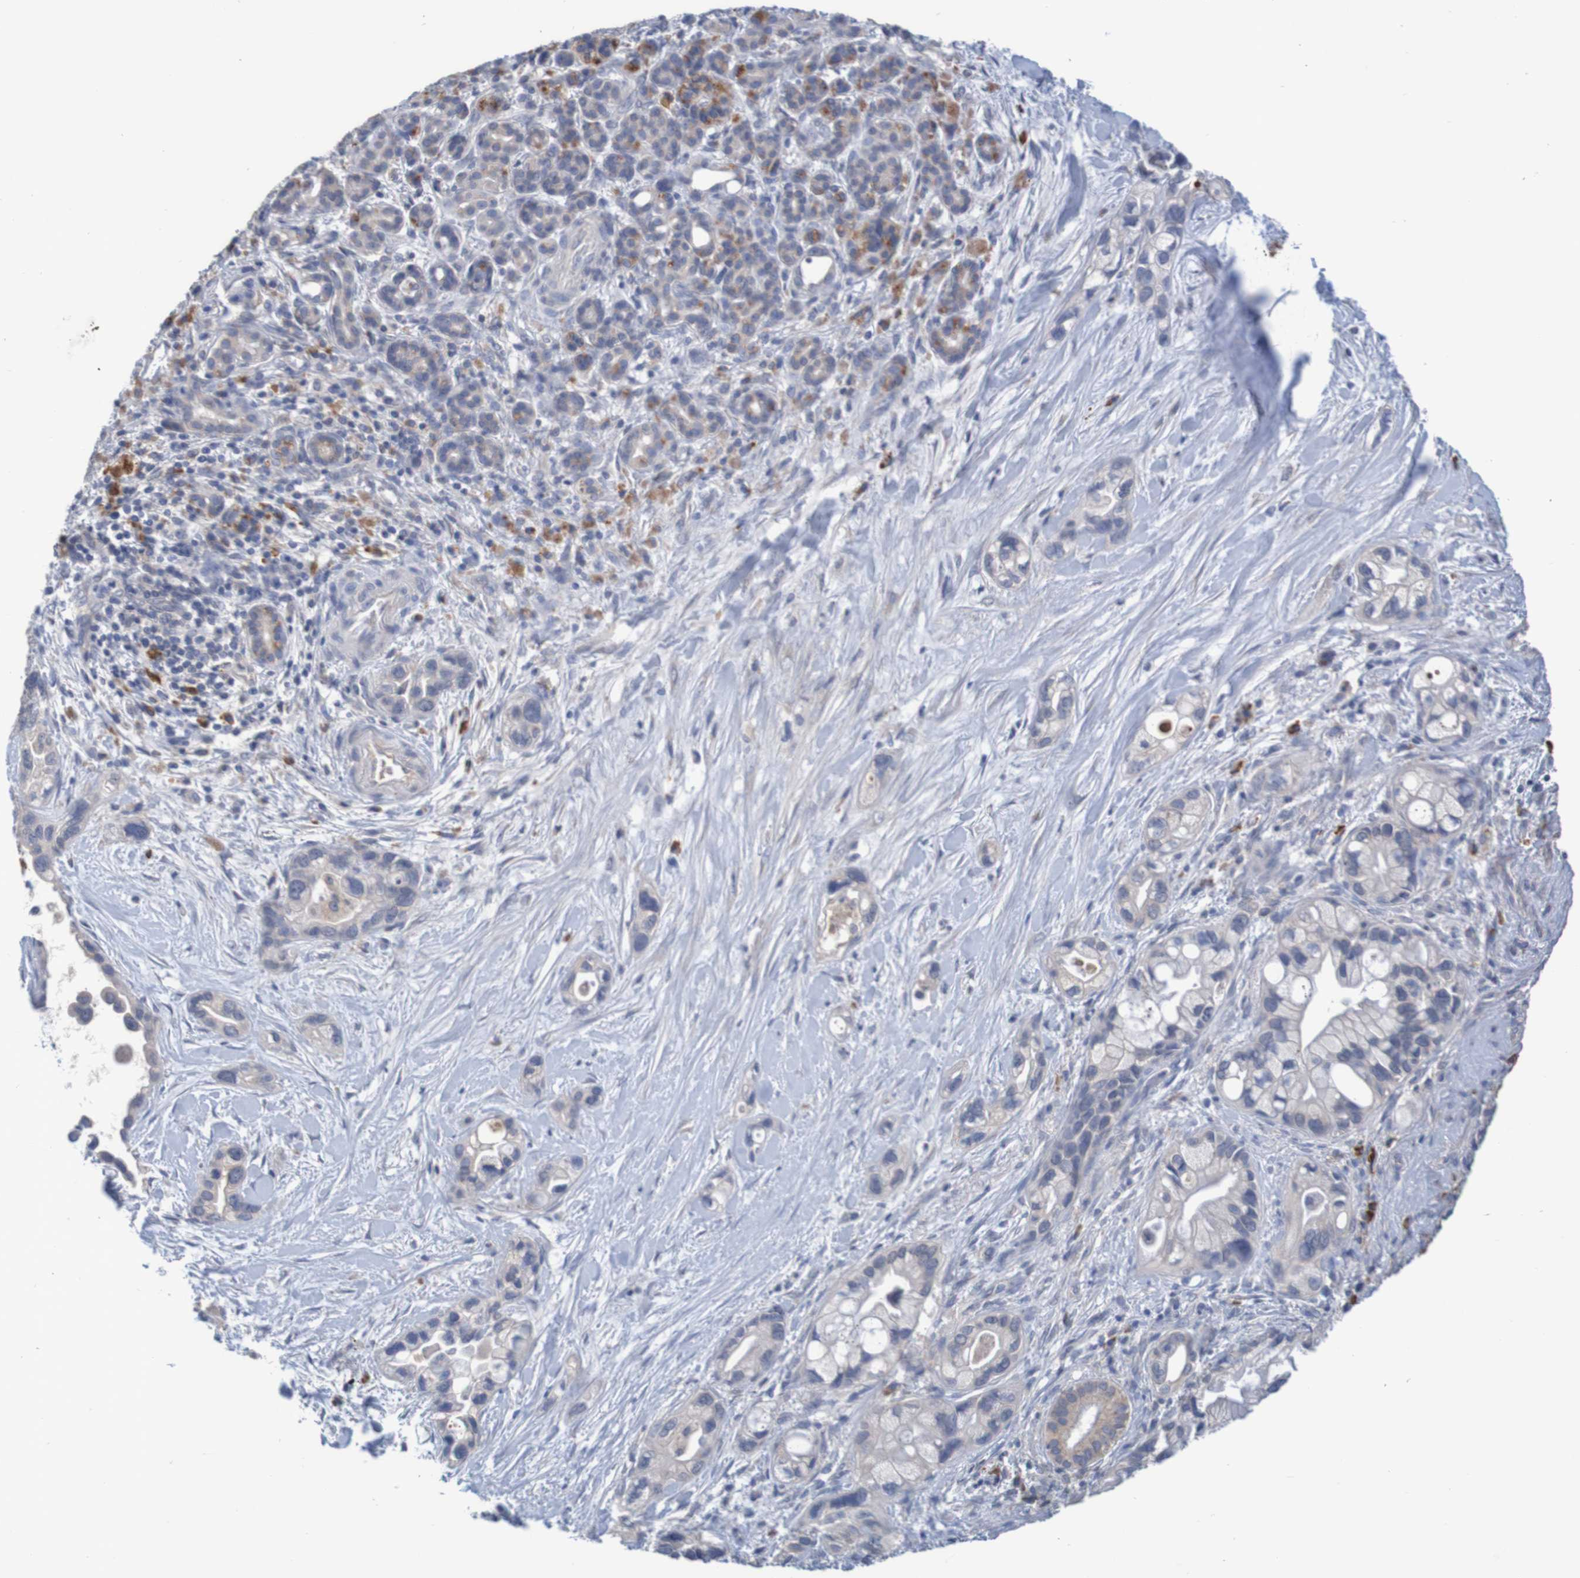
{"staining": {"intensity": "weak", "quantity": "<25%", "location": "cytoplasmic/membranous"}, "tissue": "pancreatic cancer", "cell_type": "Tumor cells", "image_type": "cancer", "snomed": [{"axis": "morphology", "description": "Adenocarcinoma, NOS"}, {"axis": "topography", "description": "Pancreas"}], "caption": "Pancreatic cancer was stained to show a protein in brown. There is no significant staining in tumor cells.", "gene": "LTA", "patient": {"sex": "female", "age": 77}}